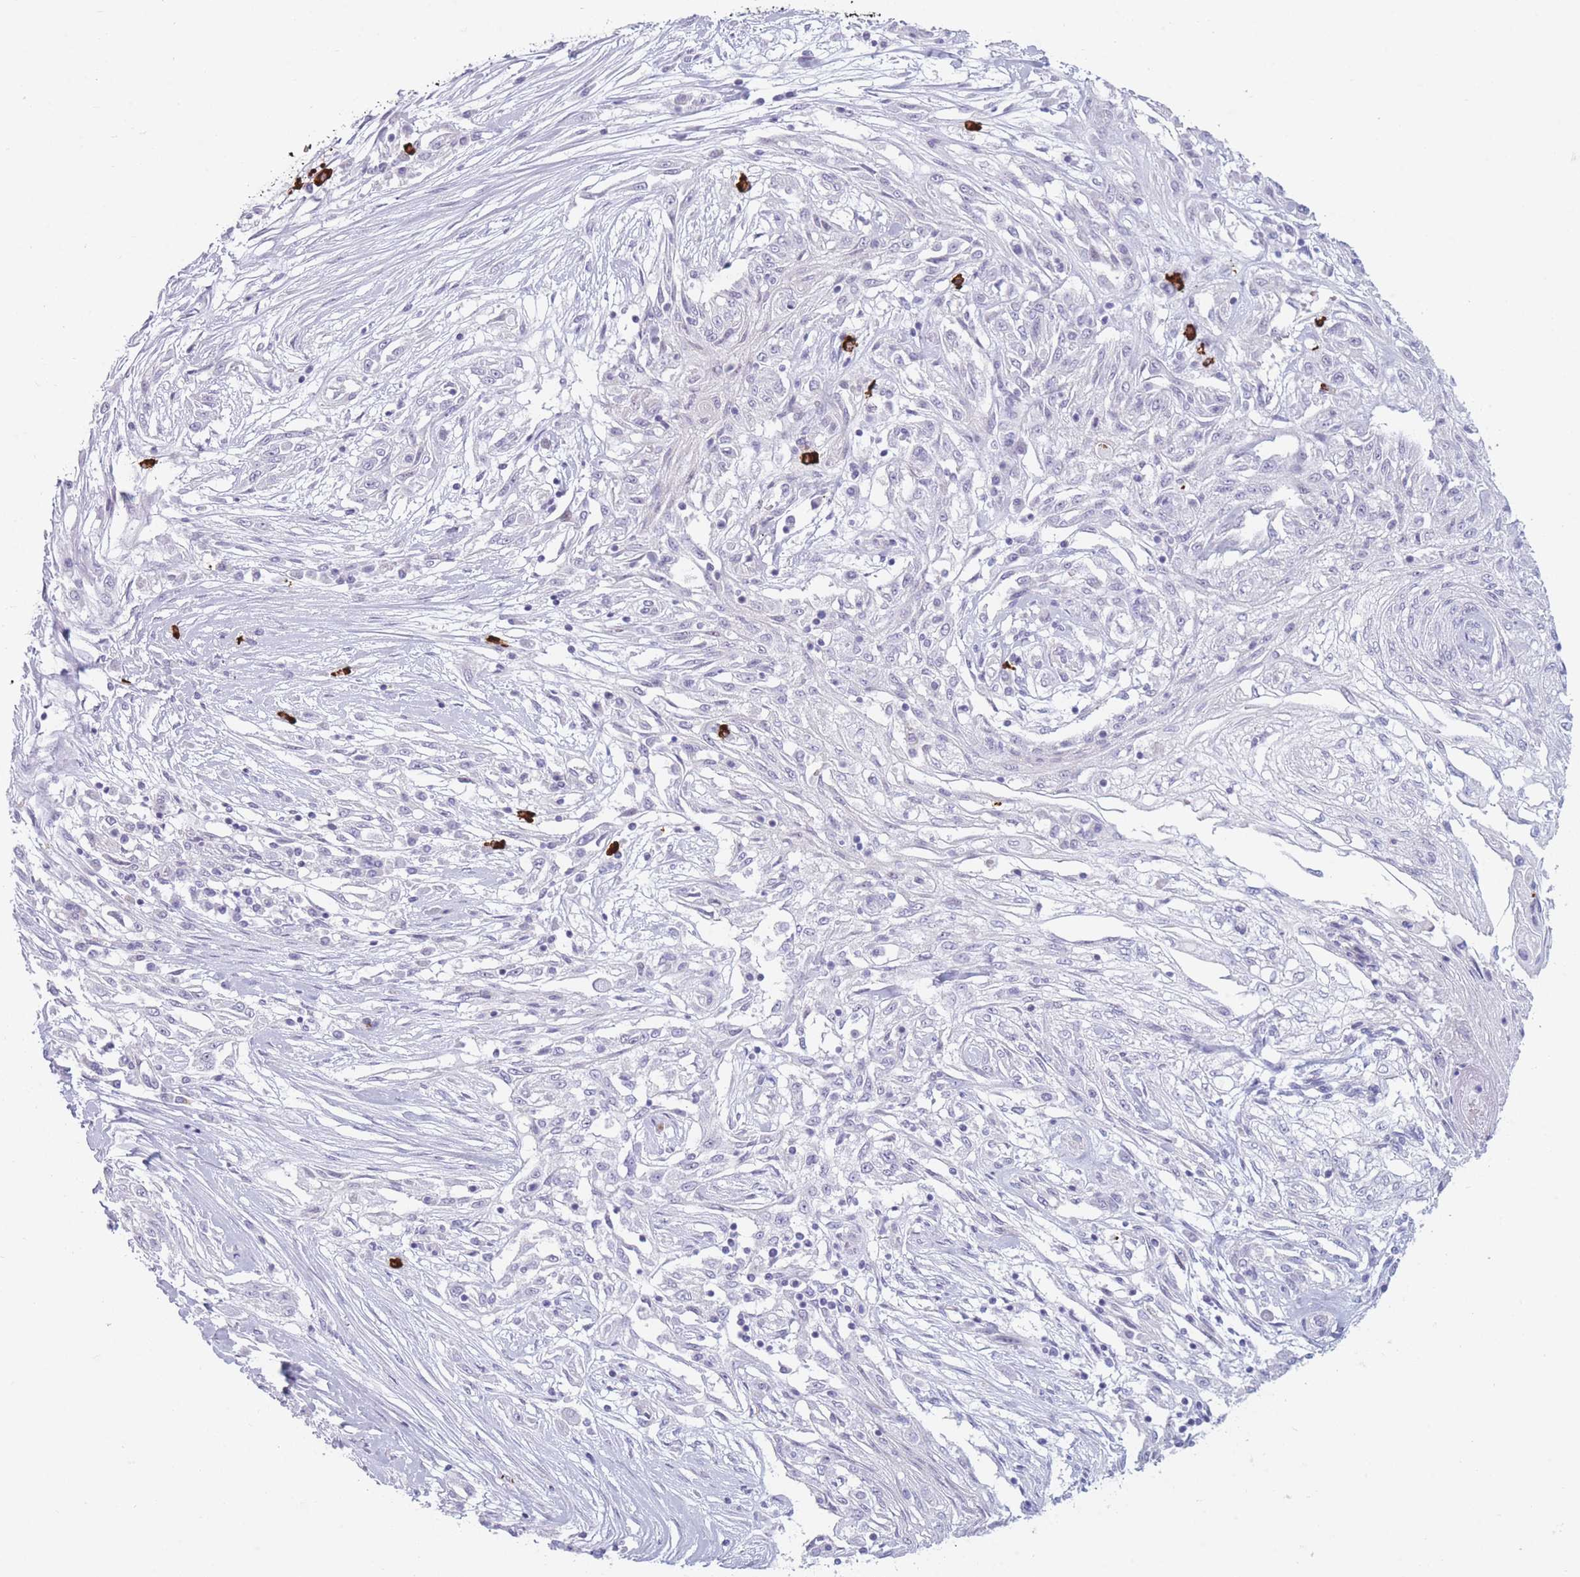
{"staining": {"intensity": "negative", "quantity": "none", "location": "none"}, "tissue": "skin cancer", "cell_type": "Tumor cells", "image_type": "cancer", "snomed": [{"axis": "morphology", "description": "Squamous cell carcinoma, NOS"}, {"axis": "morphology", "description": "Squamous cell carcinoma, metastatic, NOS"}, {"axis": "topography", "description": "Skin"}, {"axis": "topography", "description": "Lymph node"}], "caption": "There is no significant expression in tumor cells of skin cancer (squamous cell carcinoma). (Brightfield microscopy of DAB (3,3'-diaminobenzidine) immunohistochemistry (IHC) at high magnification).", "gene": "PLEKHG2", "patient": {"sex": "male", "age": 75}}